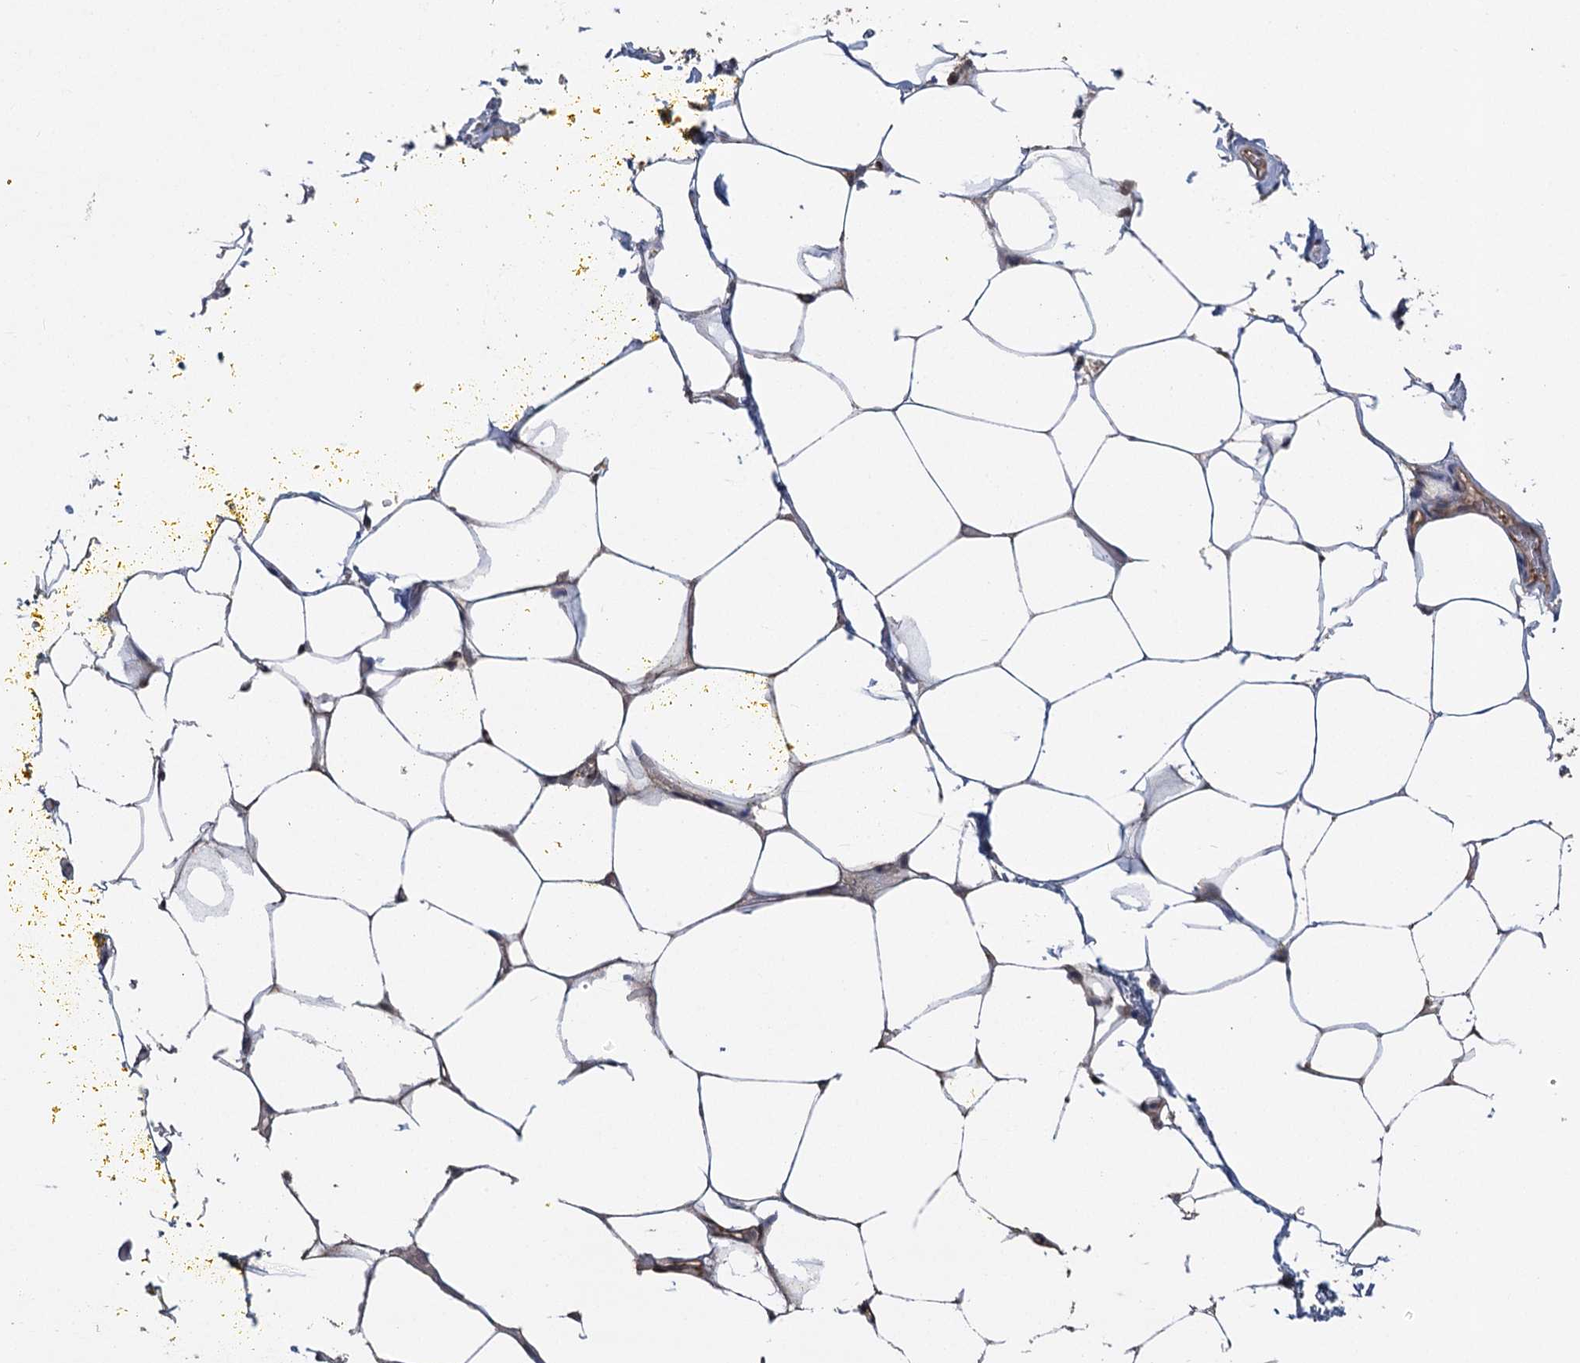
{"staining": {"intensity": "weak", "quantity": ">75%", "location": "cytoplasmic/membranous"}, "tissue": "adipose tissue", "cell_type": "Adipocytes", "image_type": "normal", "snomed": [{"axis": "morphology", "description": "Normal tissue, NOS"}, {"axis": "morphology", "description": "Adenocarcinoma, Low grade"}, {"axis": "topography", "description": "Prostate"}, {"axis": "topography", "description": "Peripheral nerve tissue"}], "caption": "IHC staining of normal adipose tissue, which displays low levels of weak cytoplasmic/membranous positivity in approximately >75% of adipocytes indicating weak cytoplasmic/membranous protein positivity. The staining was performed using DAB (brown) for protein detection and nuclei were counterstained in hematoxylin (blue).", "gene": "RWDD4", "patient": {"sex": "male", "age": 63}}